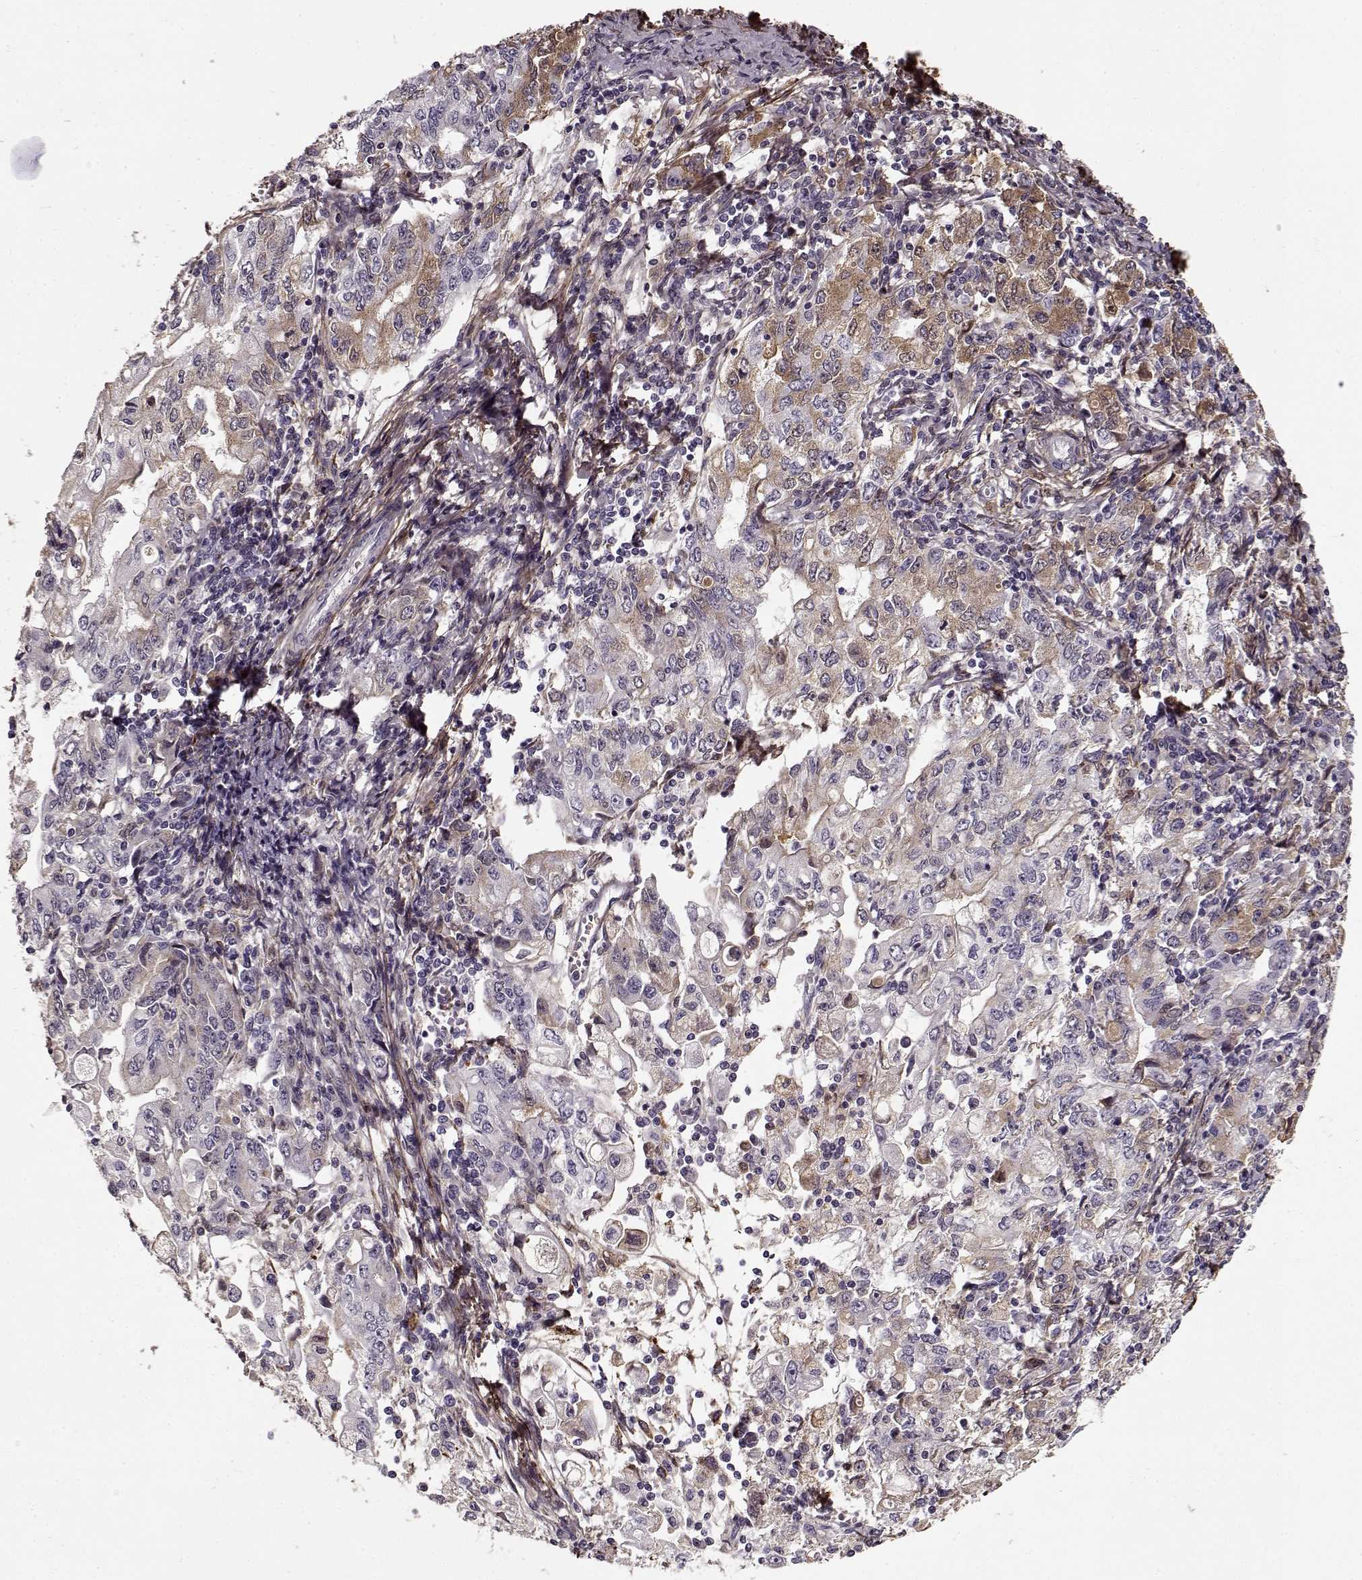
{"staining": {"intensity": "moderate", "quantity": "<25%", "location": "cytoplasmic/membranous"}, "tissue": "stomach cancer", "cell_type": "Tumor cells", "image_type": "cancer", "snomed": [{"axis": "morphology", "description": "Adenocarcinoma, NOS"}, {"axis": "topography", "description": "Stomach, lower"}], "caption": "Moderate cytoplasmic/membranous positivity is identified in about <25% of tumor cells in stomach cancer (adenocarcinoma).", "gene": "LUM", "patient": {"sex": "female", "age": 72}}